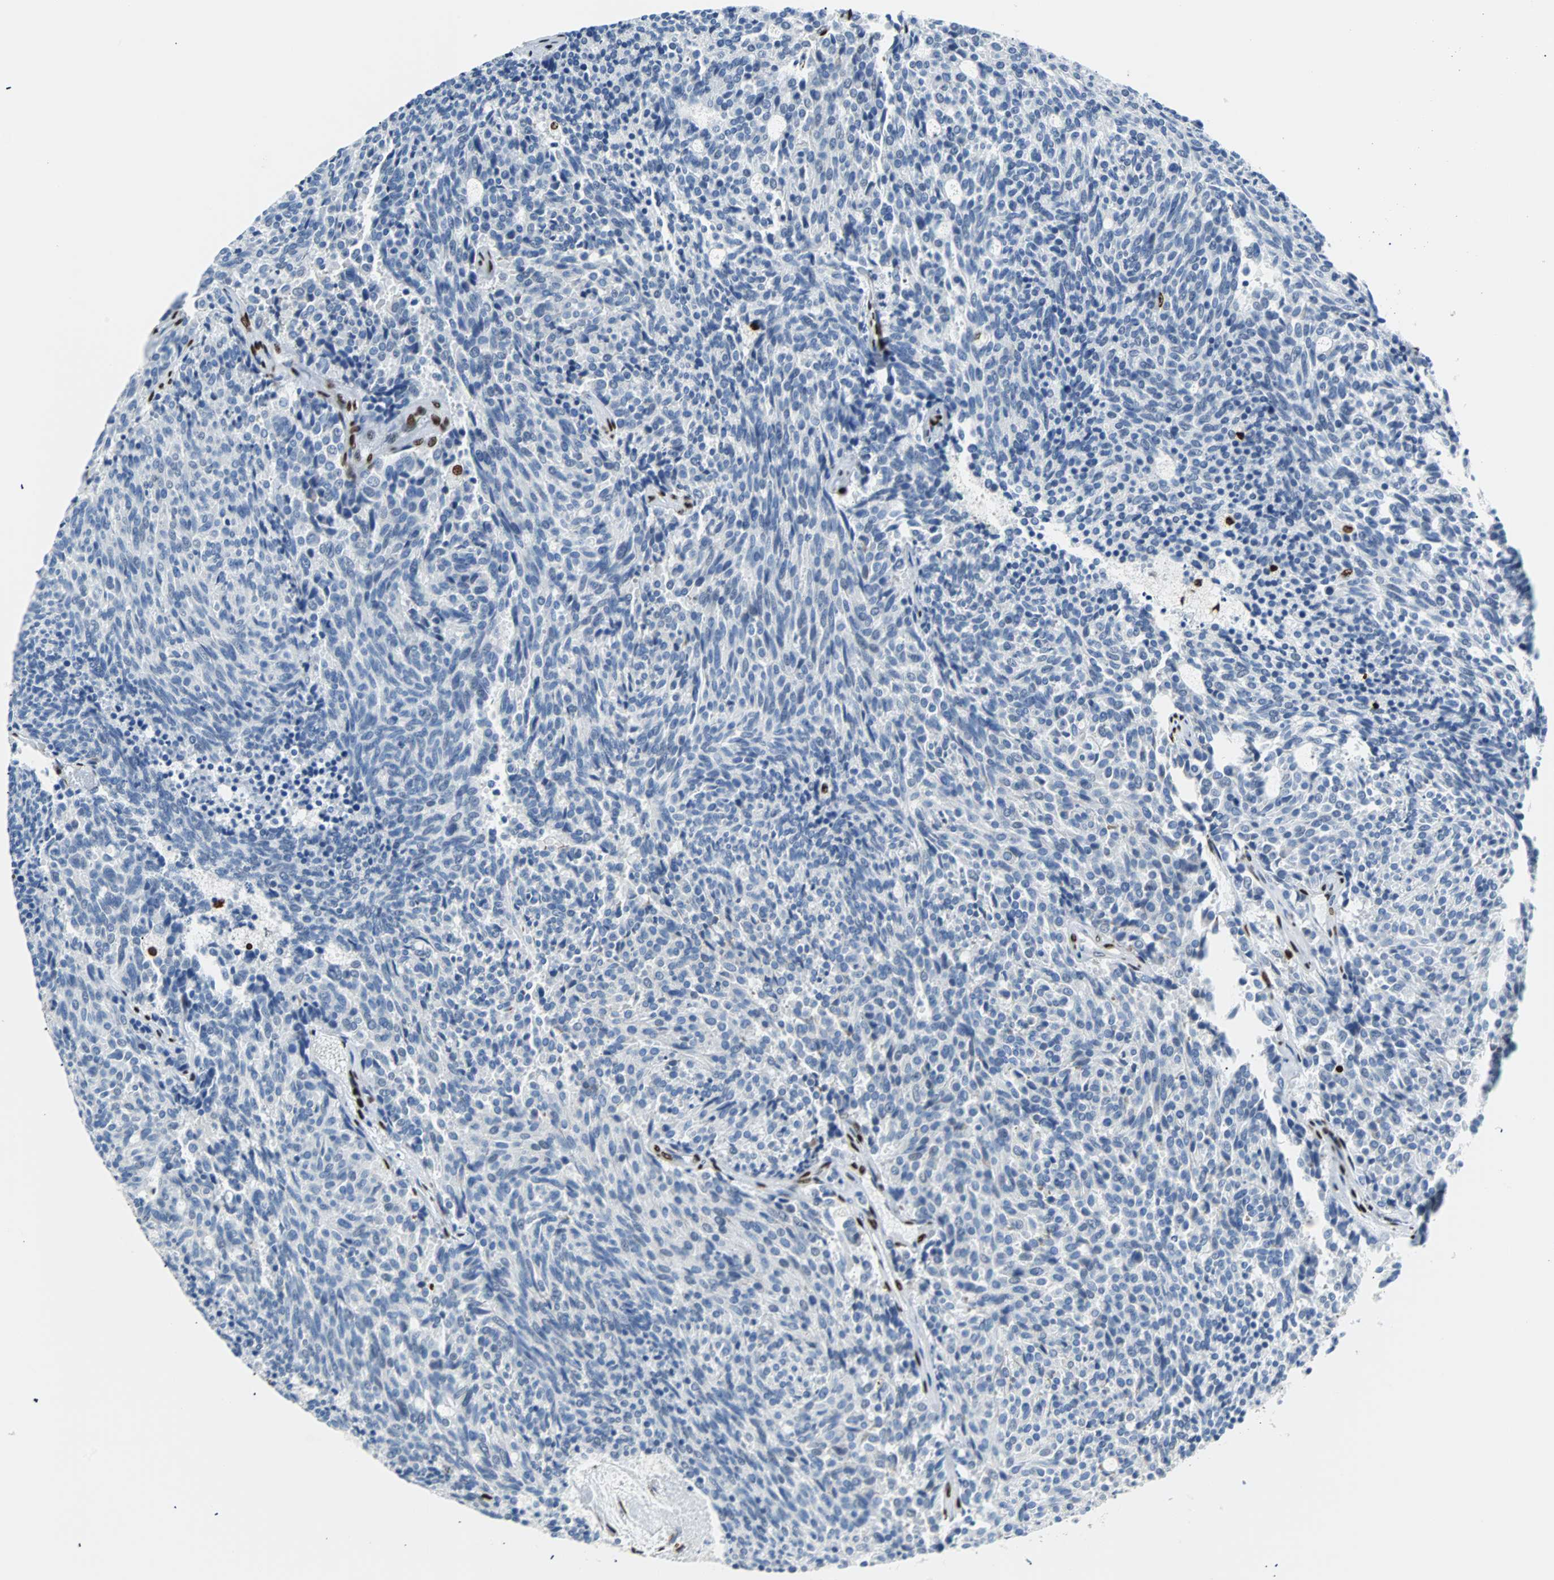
{"staining": {"intensity": "negative", "quantity": "none", "location": "none"}, "tissue": "carcinoid", "cell_type": "Tumor cells", "image_type": "cancer", "snomed": [{"axis": "morphology", "description": "Carcinoid, malignant, NOS"}, {"axis": "topography", "description": "Pancreas"}], "caption": "Immunohistochemistry (IHC) image of human carcinoid stained for a protein (brown), which reveals no positivity in tumor cells. (DAB (3,3'-diaminobenzidine) IHC visualized using brightfield microscopy, high magnification).", "gene": "ZNF131", "patient": {"sex": "female", "age": 54}}